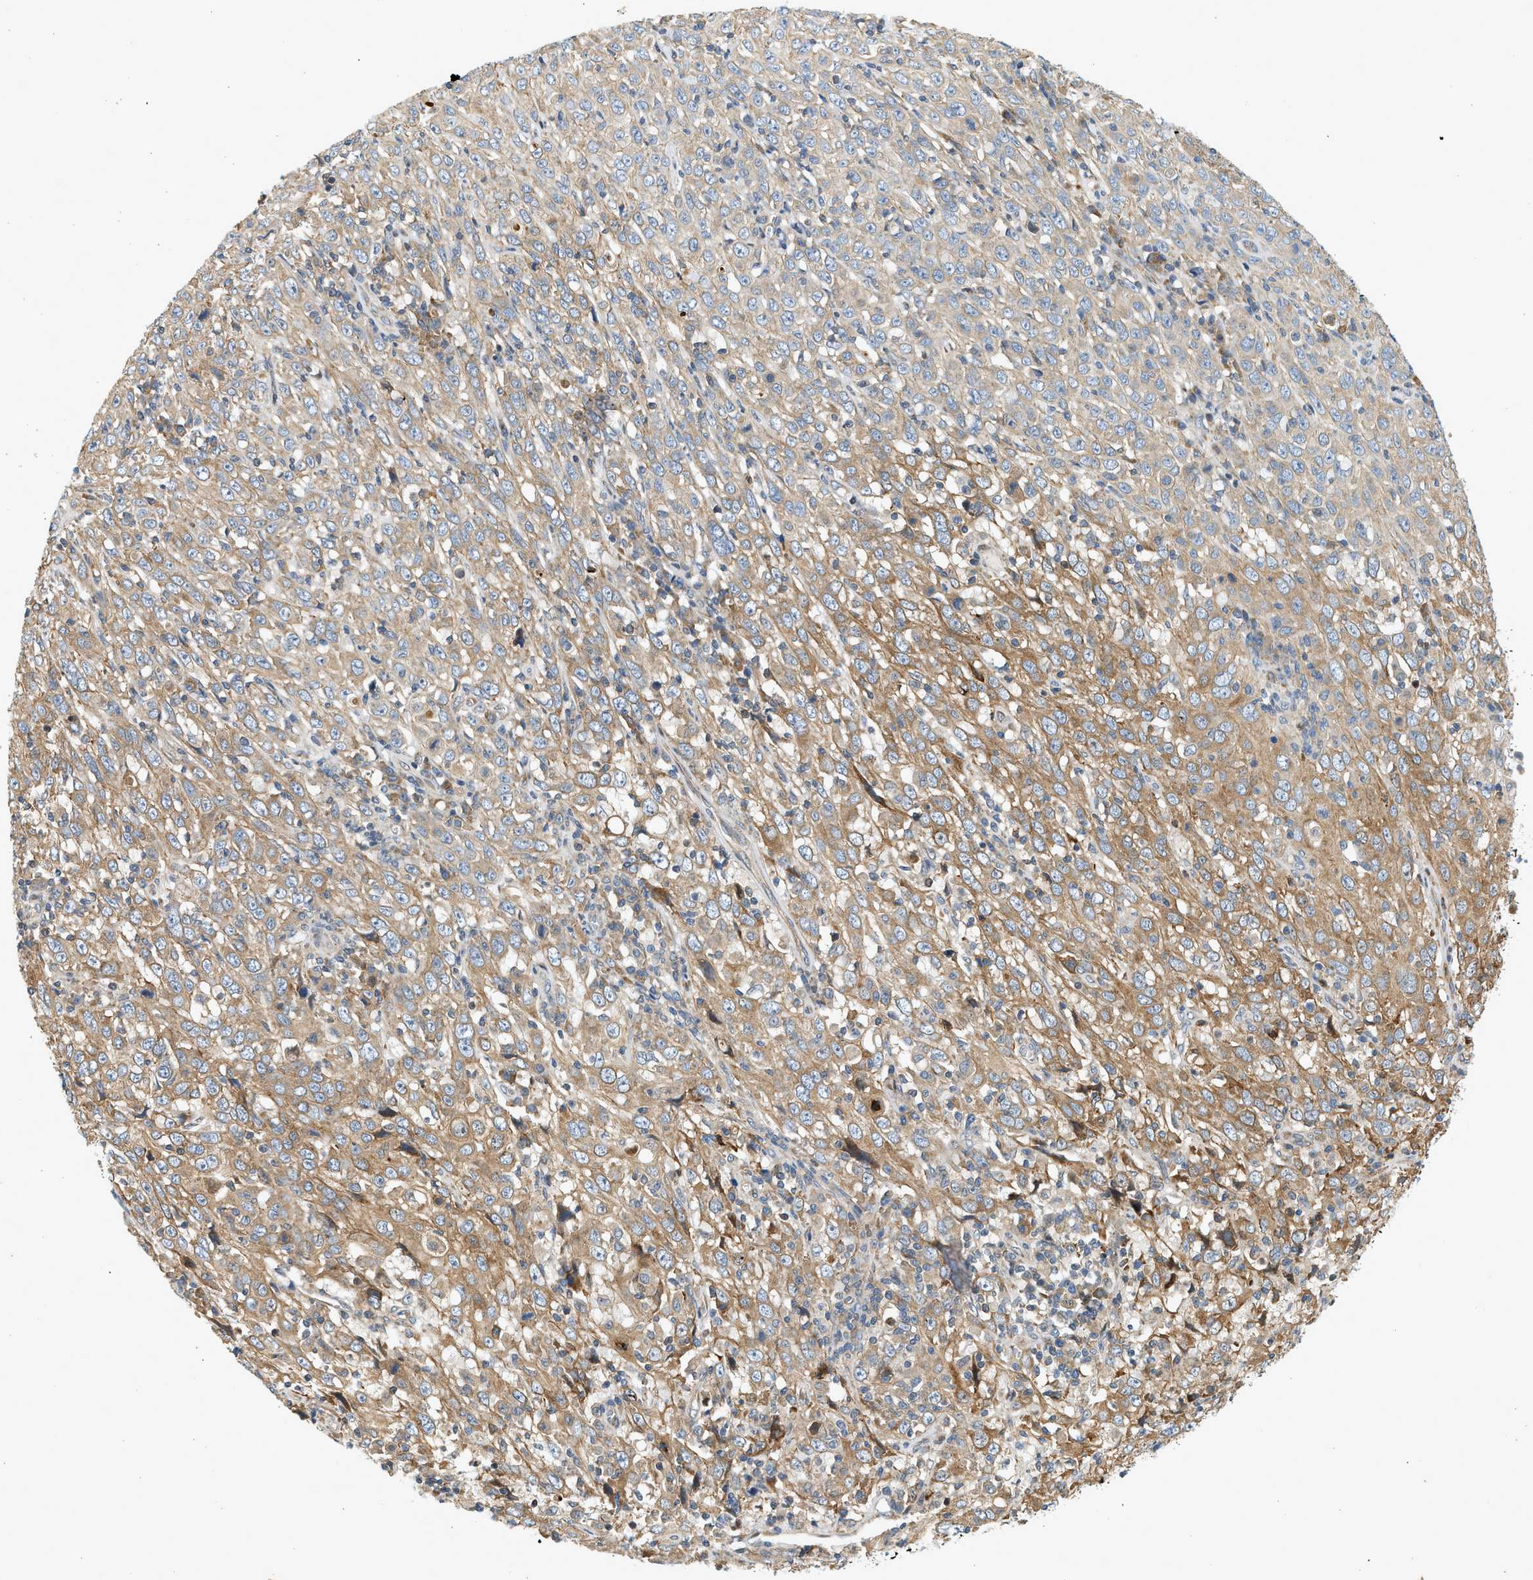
{"staining": {"intensity": "moderate", "quantity": "25%-75%", "location": "cytoplasmic/membranous"}, "tissue": "cervical cancer", "cell_type": "Tumor cells", "image_type": "cancer", "snomed": [{"axis": "morphology", "description": "Squamous cell carcinoma, NOS"}, {"axis": "topography", "description": "Cervix"}], "caption": "Moderate cytoplasmic/membranous protein expression is seen in approximately 25%-75% of tumor cells in cervical cancer. (IHC, brightfield microscopy, high magnification).", "gene": "NRSN2", "patient": {"sex": "female", "age": 46}}